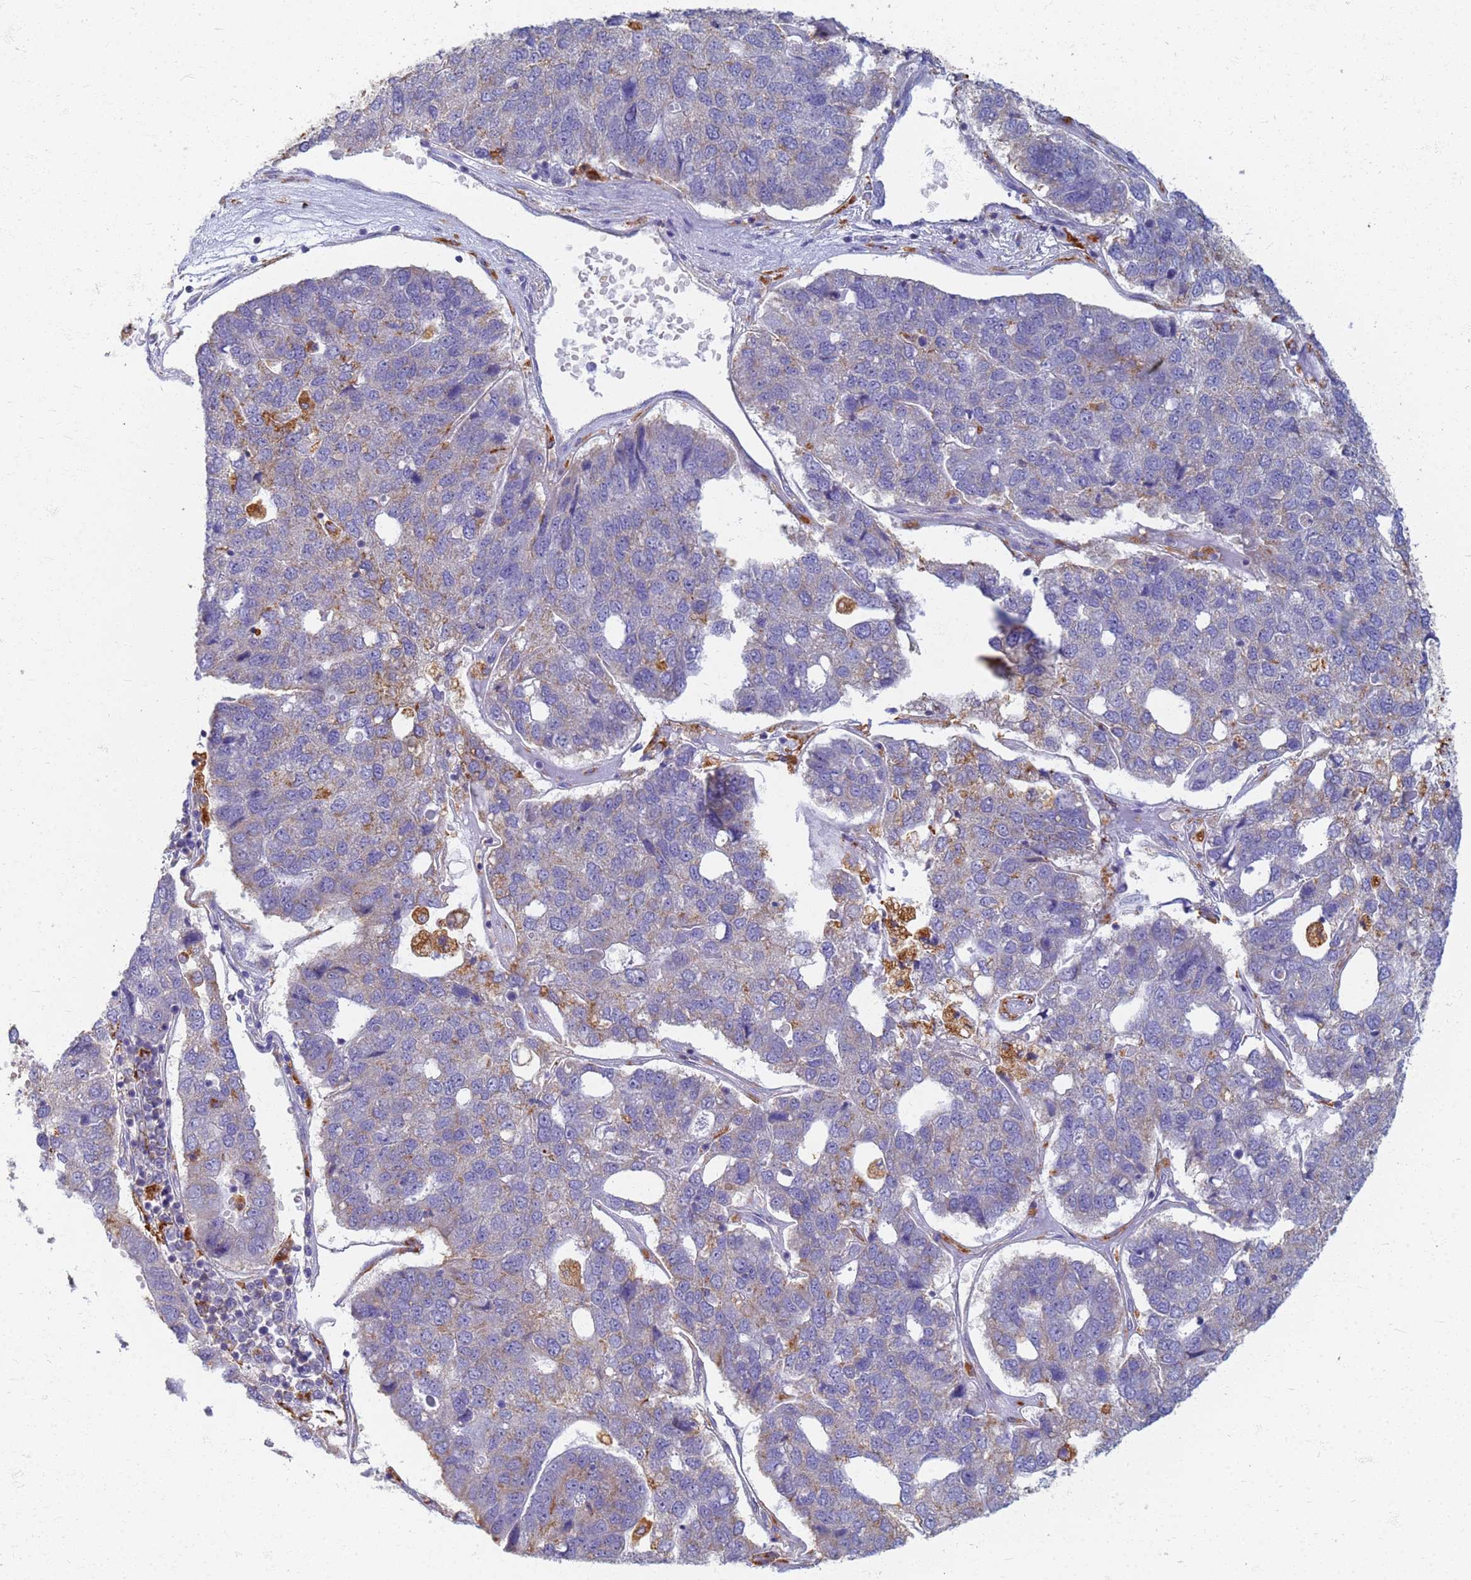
{"staining": {"intensity": "weak", "quantity": "<25%", "location": "cytoplasmic/membranous"}, "tissue": "pancreatic cancer", "cell_type": "Tumor cells", "image_type": "cancer", "snomed": [{"axis": "morphology", "description": "Adenocarcinoma, NOS"}, {"axis": "topography", "description": "Pancreas"}], "caption": "This photomicrograph is of pancreatic cancer (adenocarcinoma) stained with IHC to label a protein in brown with the nuclei are counter-stained blue. There is no staining in tumor cells.", "gene": "ATP6V1E1", "patient": {"sex": "female", "age": 61}}